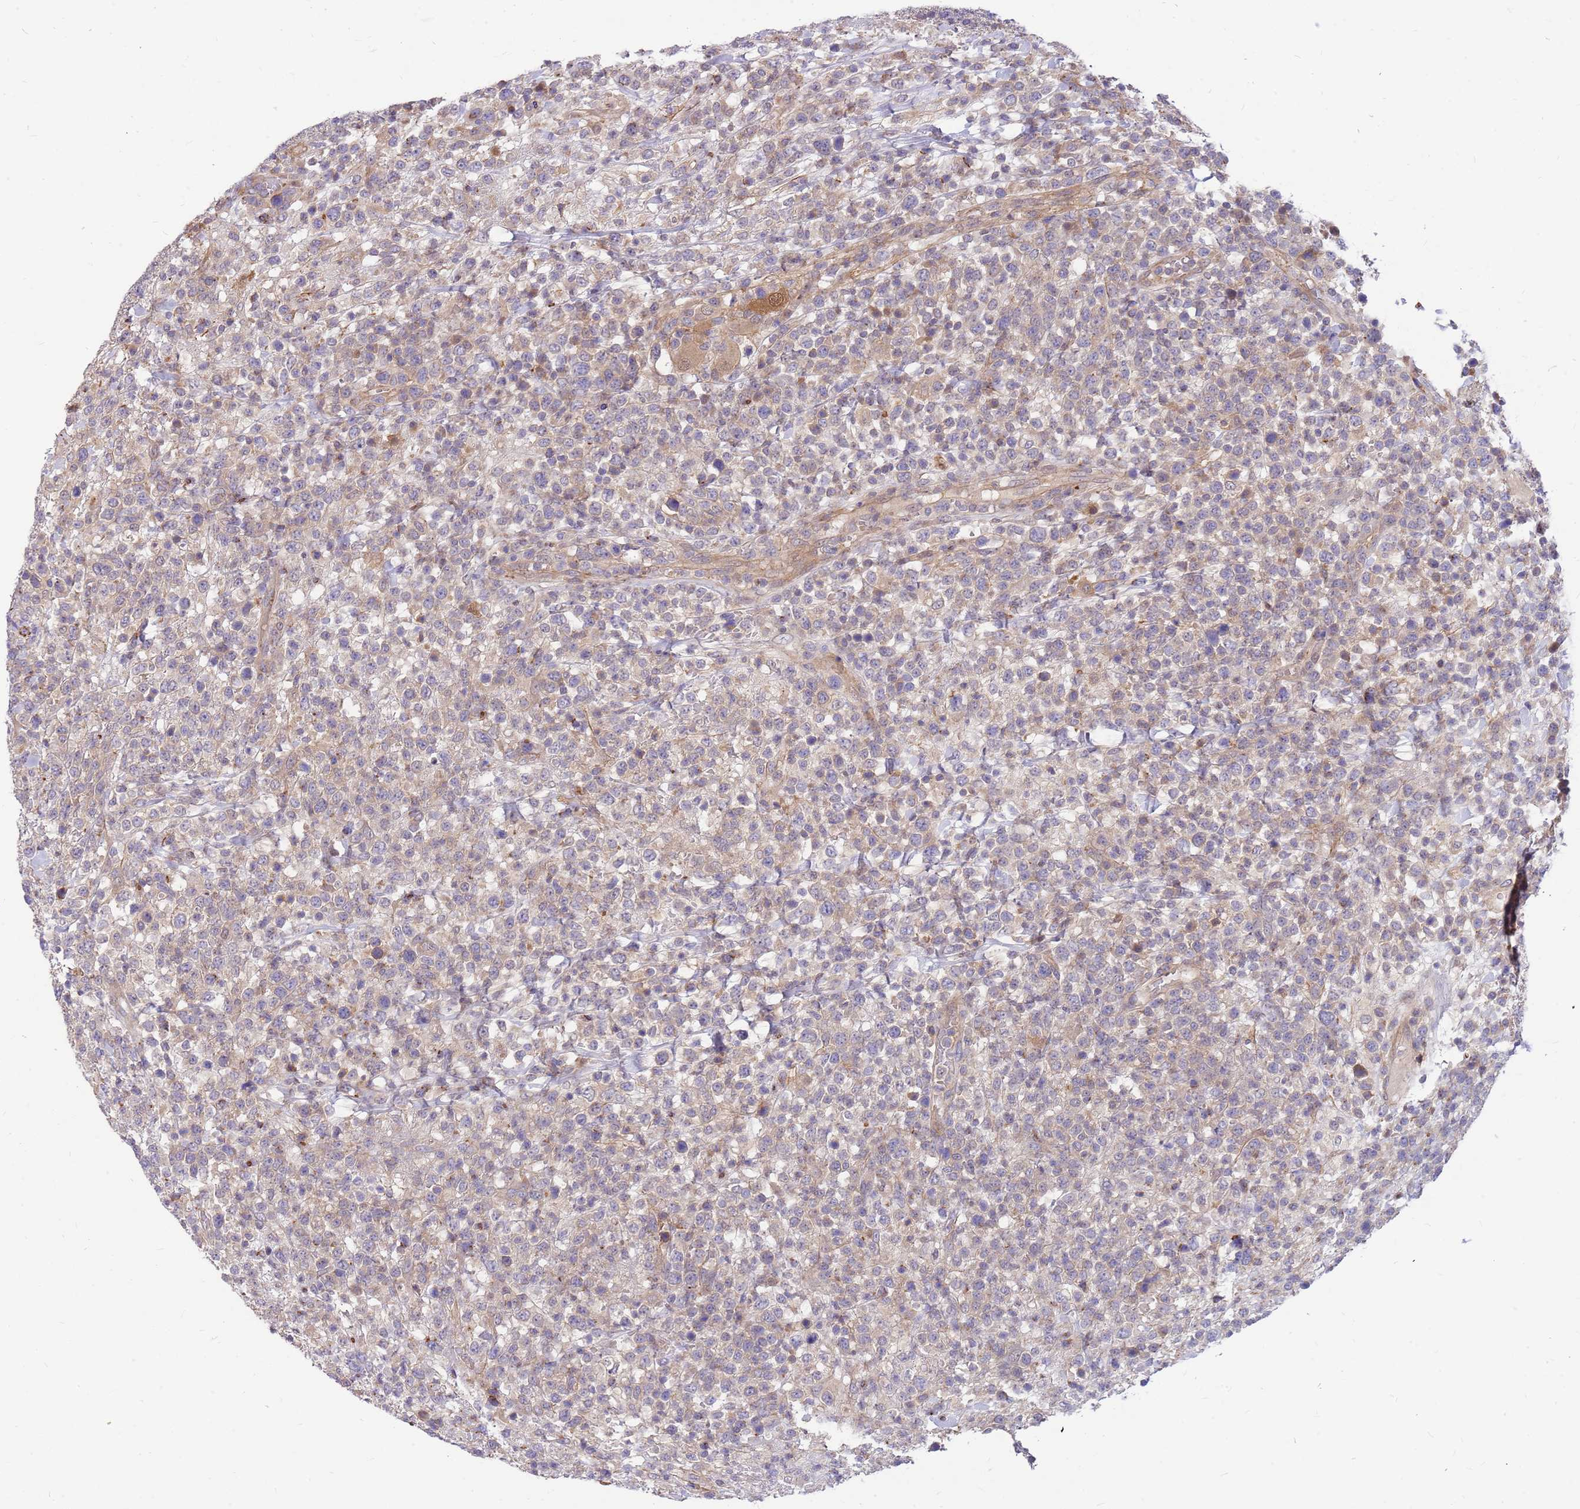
{"staining": {"intensity": "weak", "quantity": "<25%", "location": "cytoplasmic/membranous"}, "tissue": "lymphoma", "cell_type": "Tumor cells", "image_type": "cancer", "snomed": [{"axis": "morphology", "description": "Malignant lymphoma, non-Hodgkin's type, High grade"}, {"axis": "topography", "description": "Colon"}], "caption": "Tumor cells show no significant protein positivity in lymphoma. Nuclei are stained in blue.", "gene": "MVD", "patient": {"sex": "female", "age": 53}}